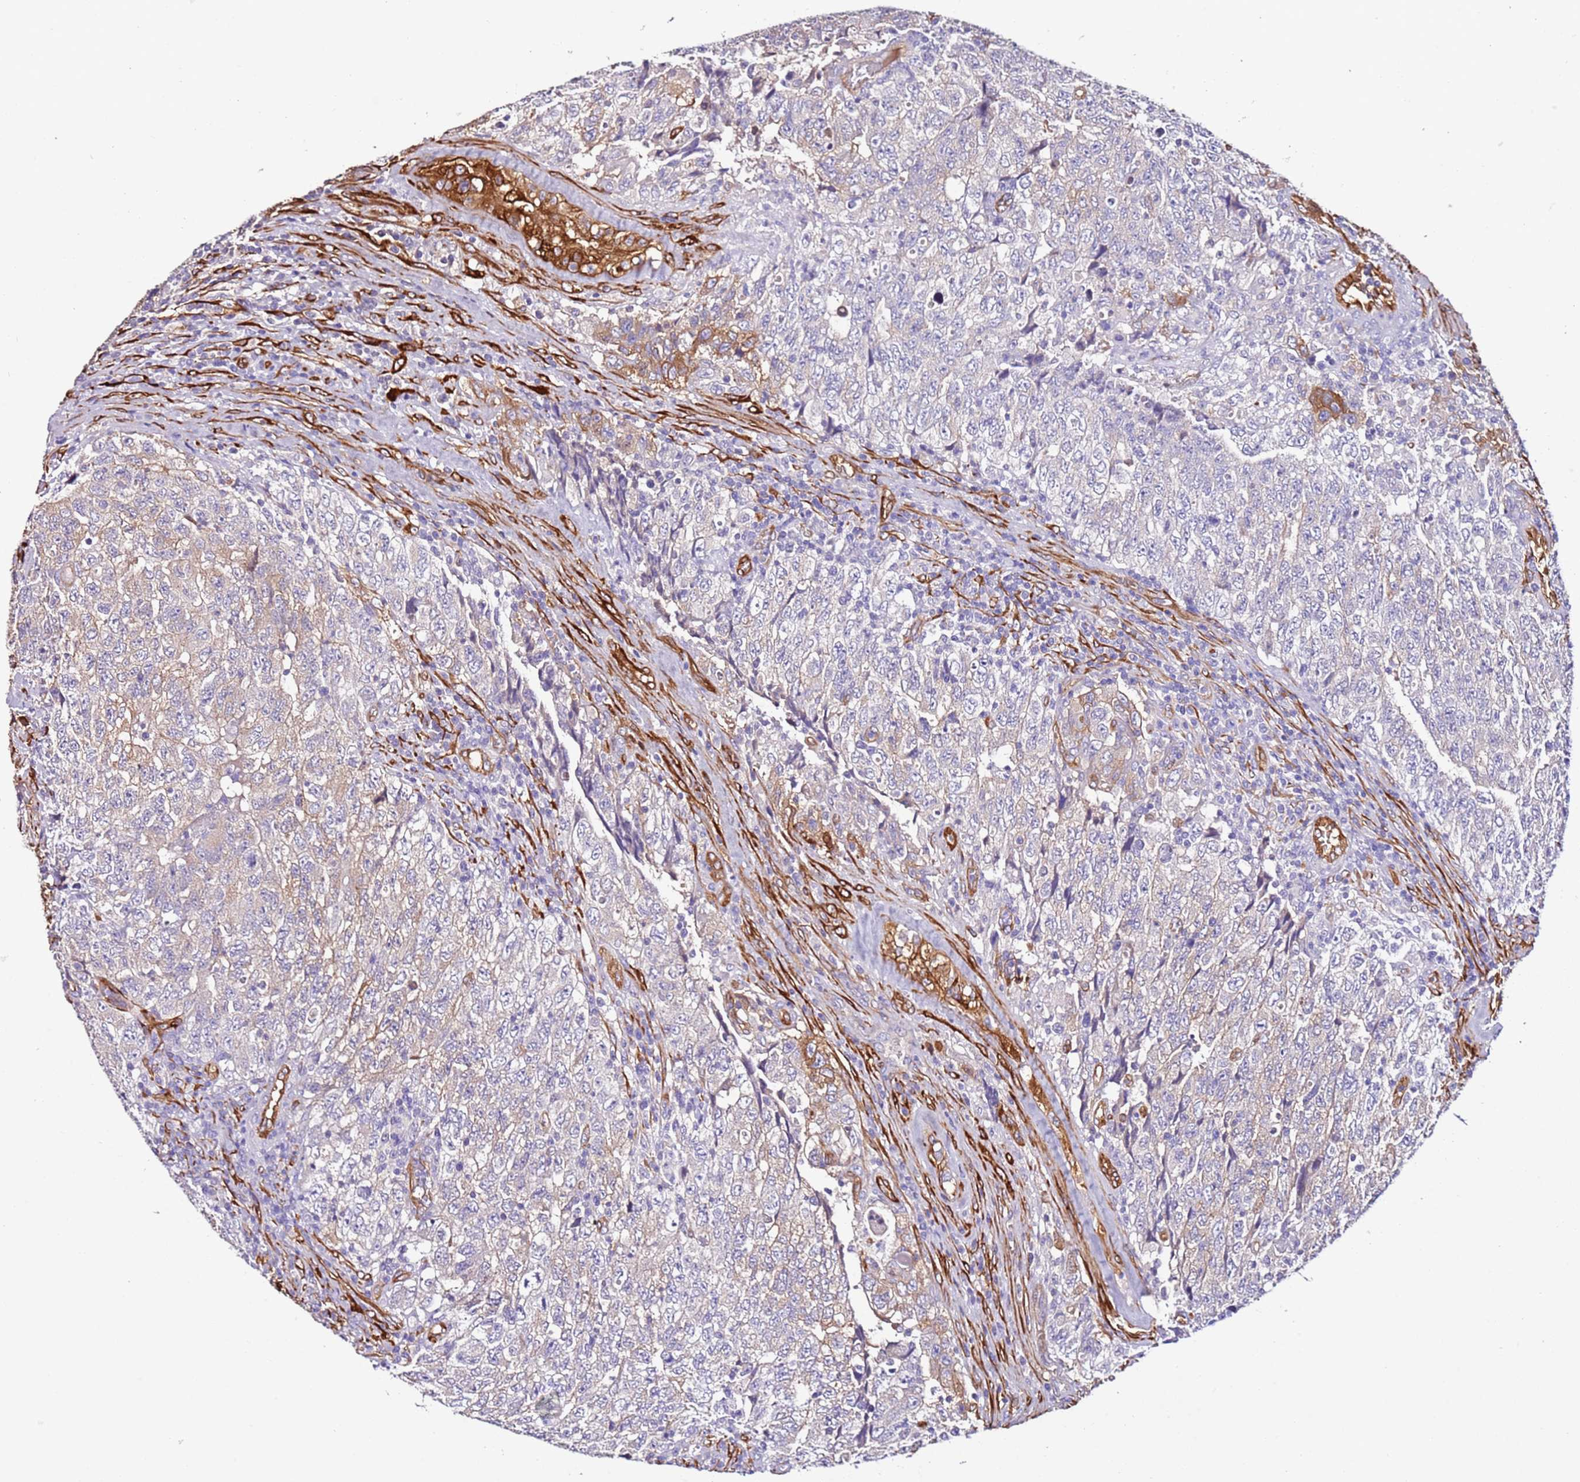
{"staining": {"intensity": "negative", "quantity": "none", "location": "none"}, "tissue": "testis cancer", "cell_type": "Tumor cells", "image_type": "cancer", "snomed": [{"axis": "morphology", "description": "Carcinoma, Embryonal, NOS"}, {"axis": "topography", "description": "Testis"}], "caption": "There is no significant staining in tumor cells of embryonal carcinoma (testis).", "gene": "FAM174C", "patient": {"sex": "male", "age": 34}}